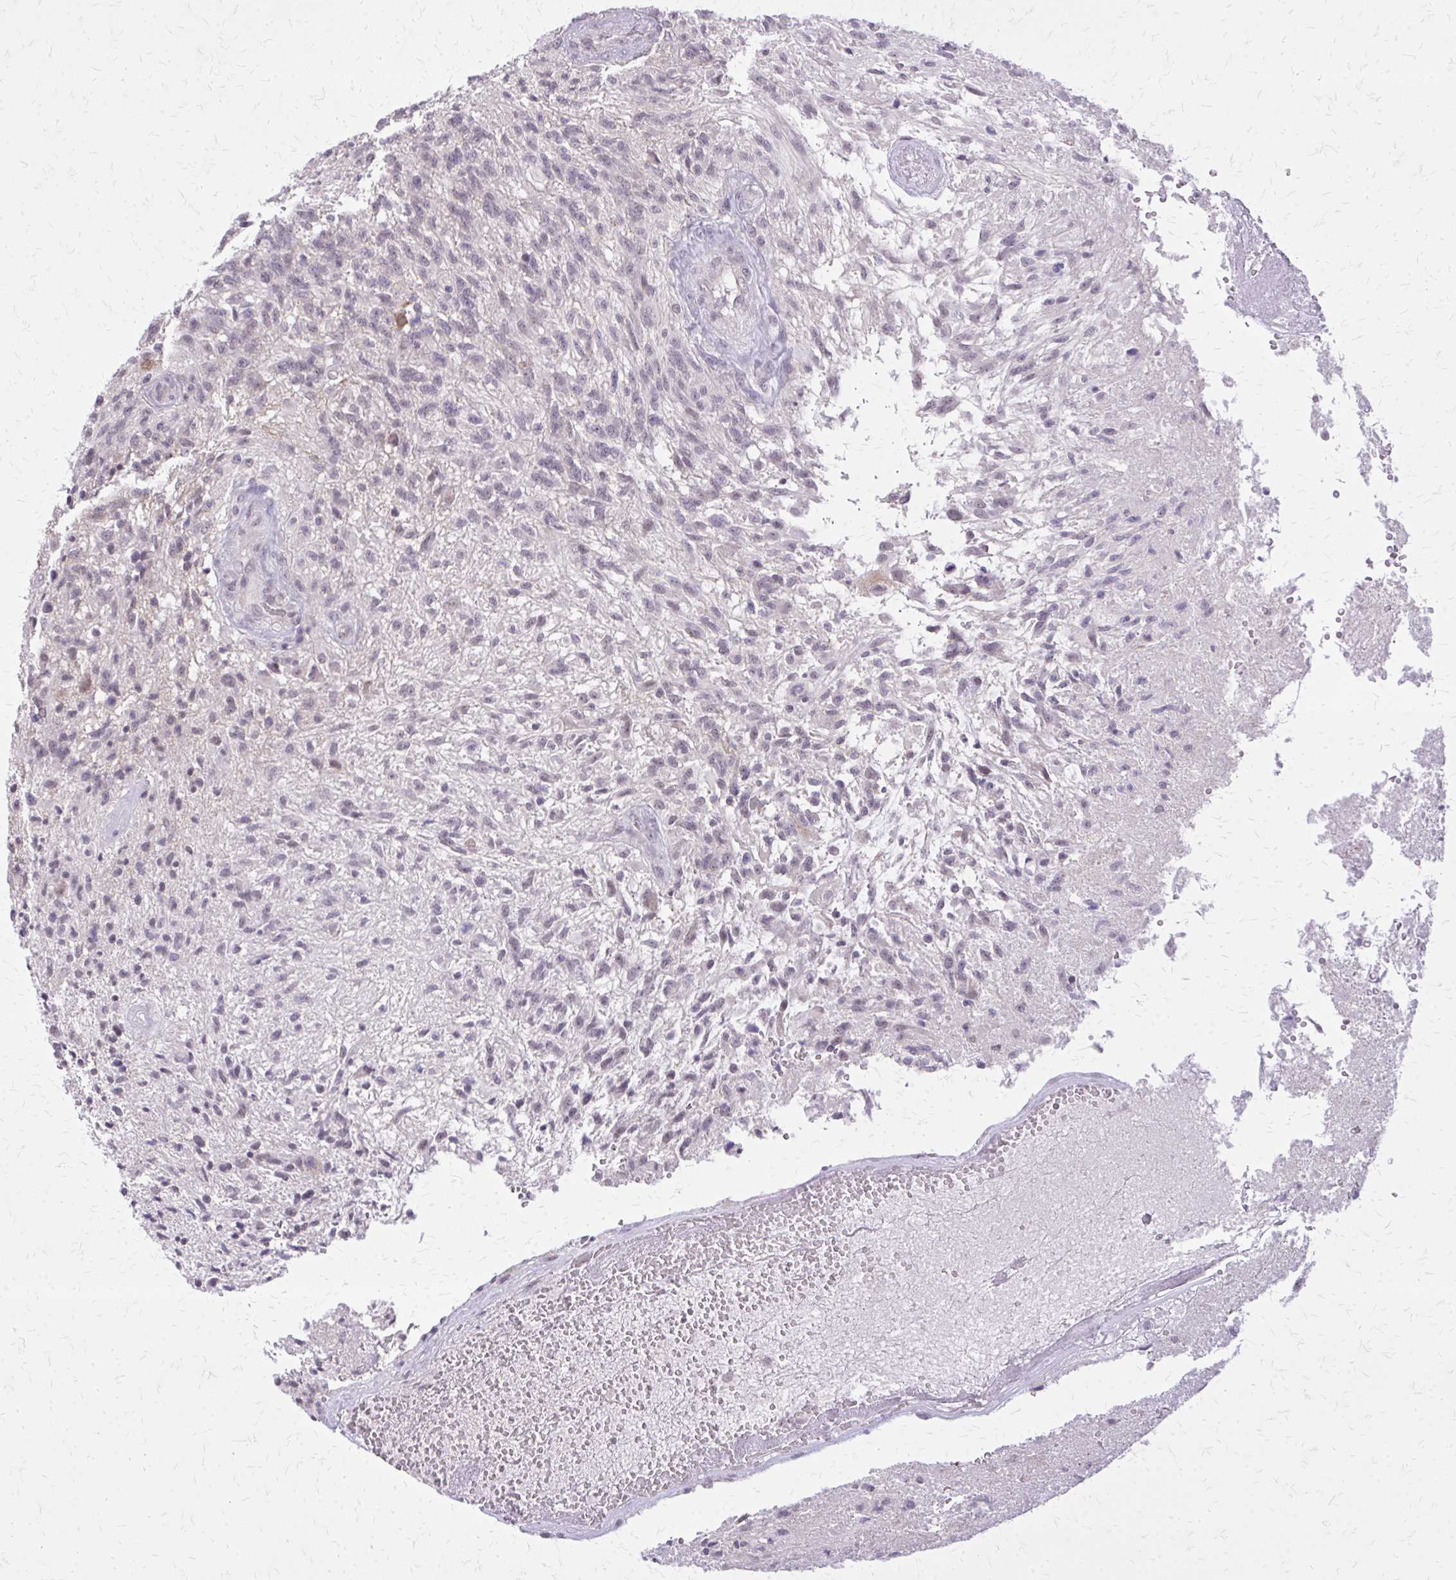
{"staining": {"intensity": "negative", "quantity": "none", "location": "none"}, "tissue": "glioma", "cell_type": "Tumor cells", "image_type": "cancer", "snomed": [{"axis": "morphology", "description": "Glioma, malignant, High grade"}, {"axis": "topography", "description": "Brain"}], "caption": "The photomicrograph reveals no significant staining in tumor cells of glioma.", "gene": "PLCB1", "patient": {"sex": "male", "age": 56}}